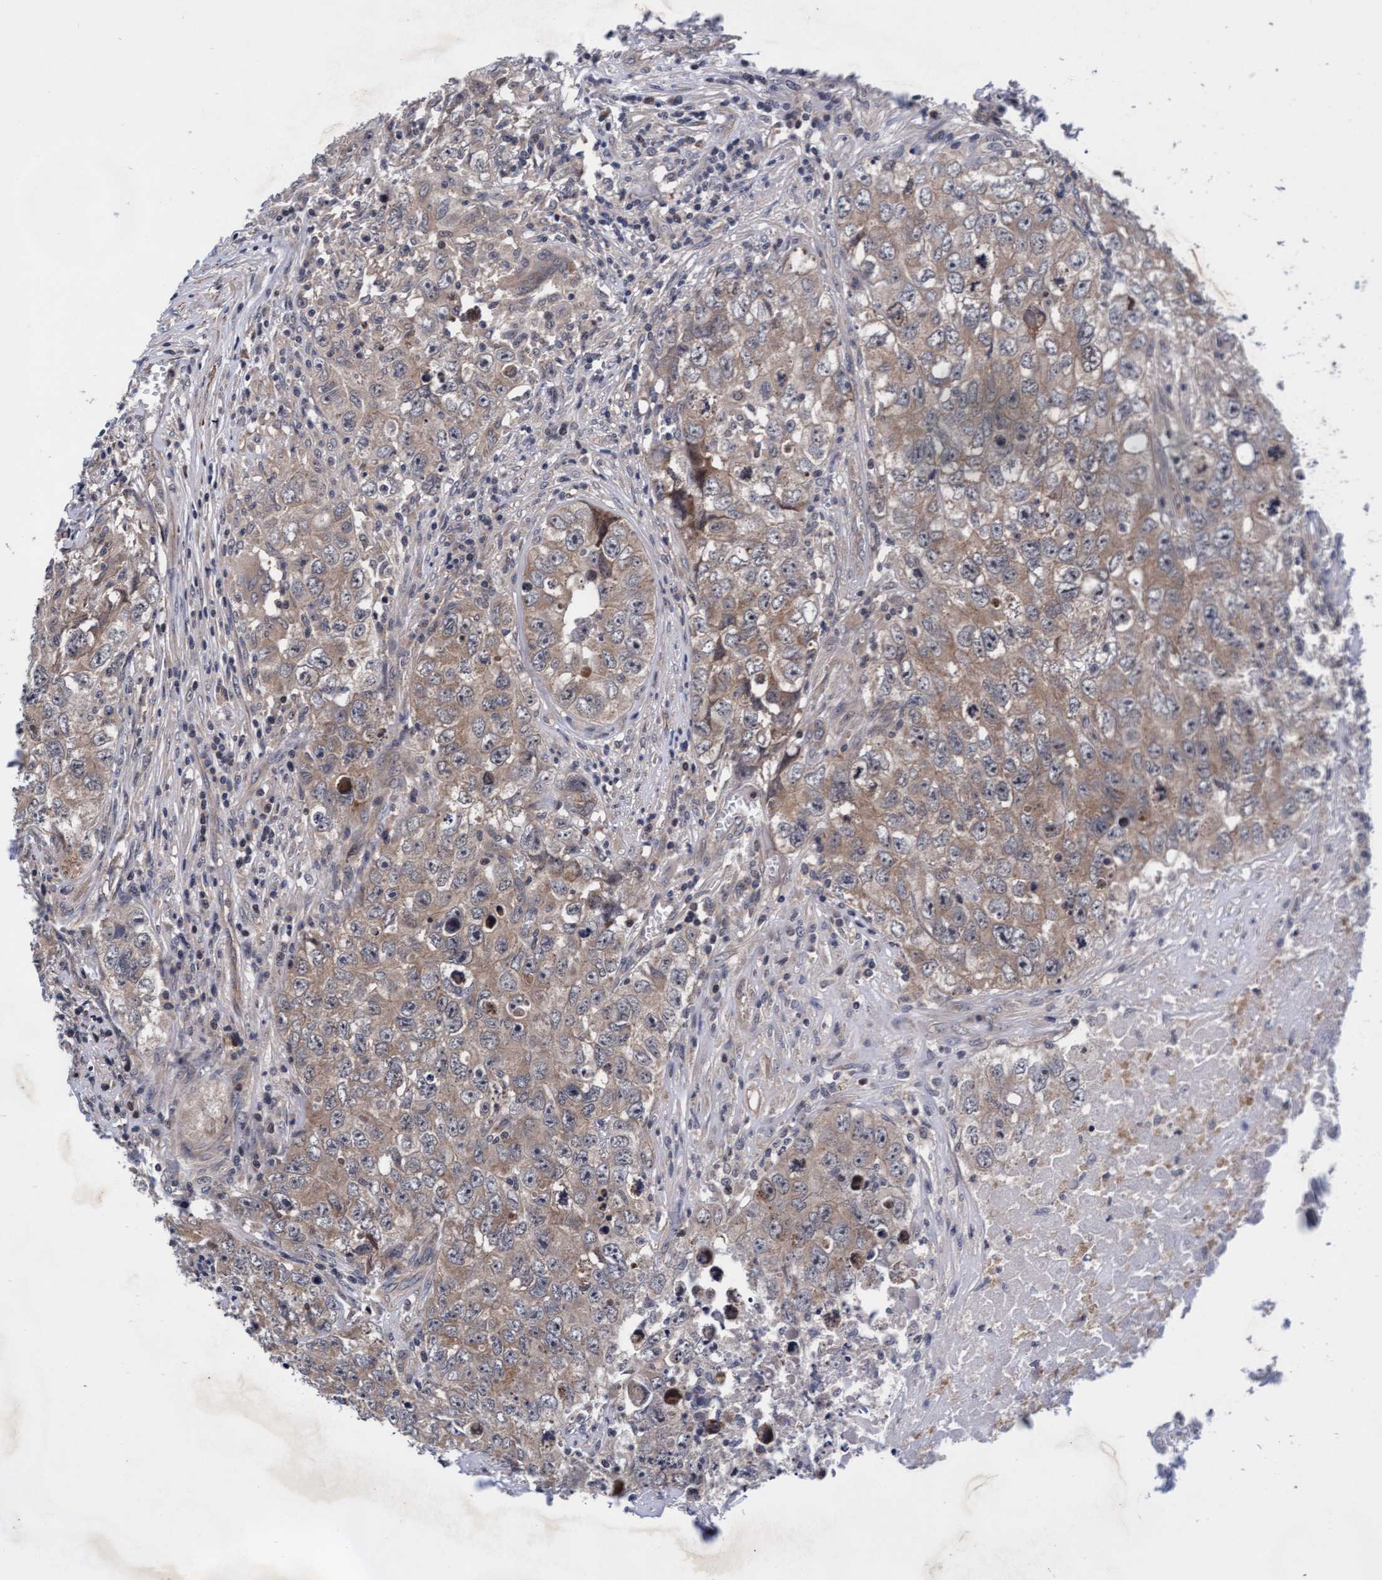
{"staining": {"intensity": "moderate", "quantity": ">75%", "location": "cytoplasmic/membranous"}, "tissue": "testis cancer", "cell_type": "Tumor cells", "image_type": "cancer", "snomed": [{"axis": "morphology", "description": "Seminoma, NOS"}, {"axis": "morphology", "description": "Carcinoma, Embryonal, NOS"}, {"axis": "topography", "description": "Testis"}], "caption": "Protein staining of testis cancer (embryonal carcinoma) tissue shows moderate cytoplasmic/membranous staining in approximately >75% of tumor cells.", "gene": "EFCAB13", "patient": {"sex": "male", "age": 43}}